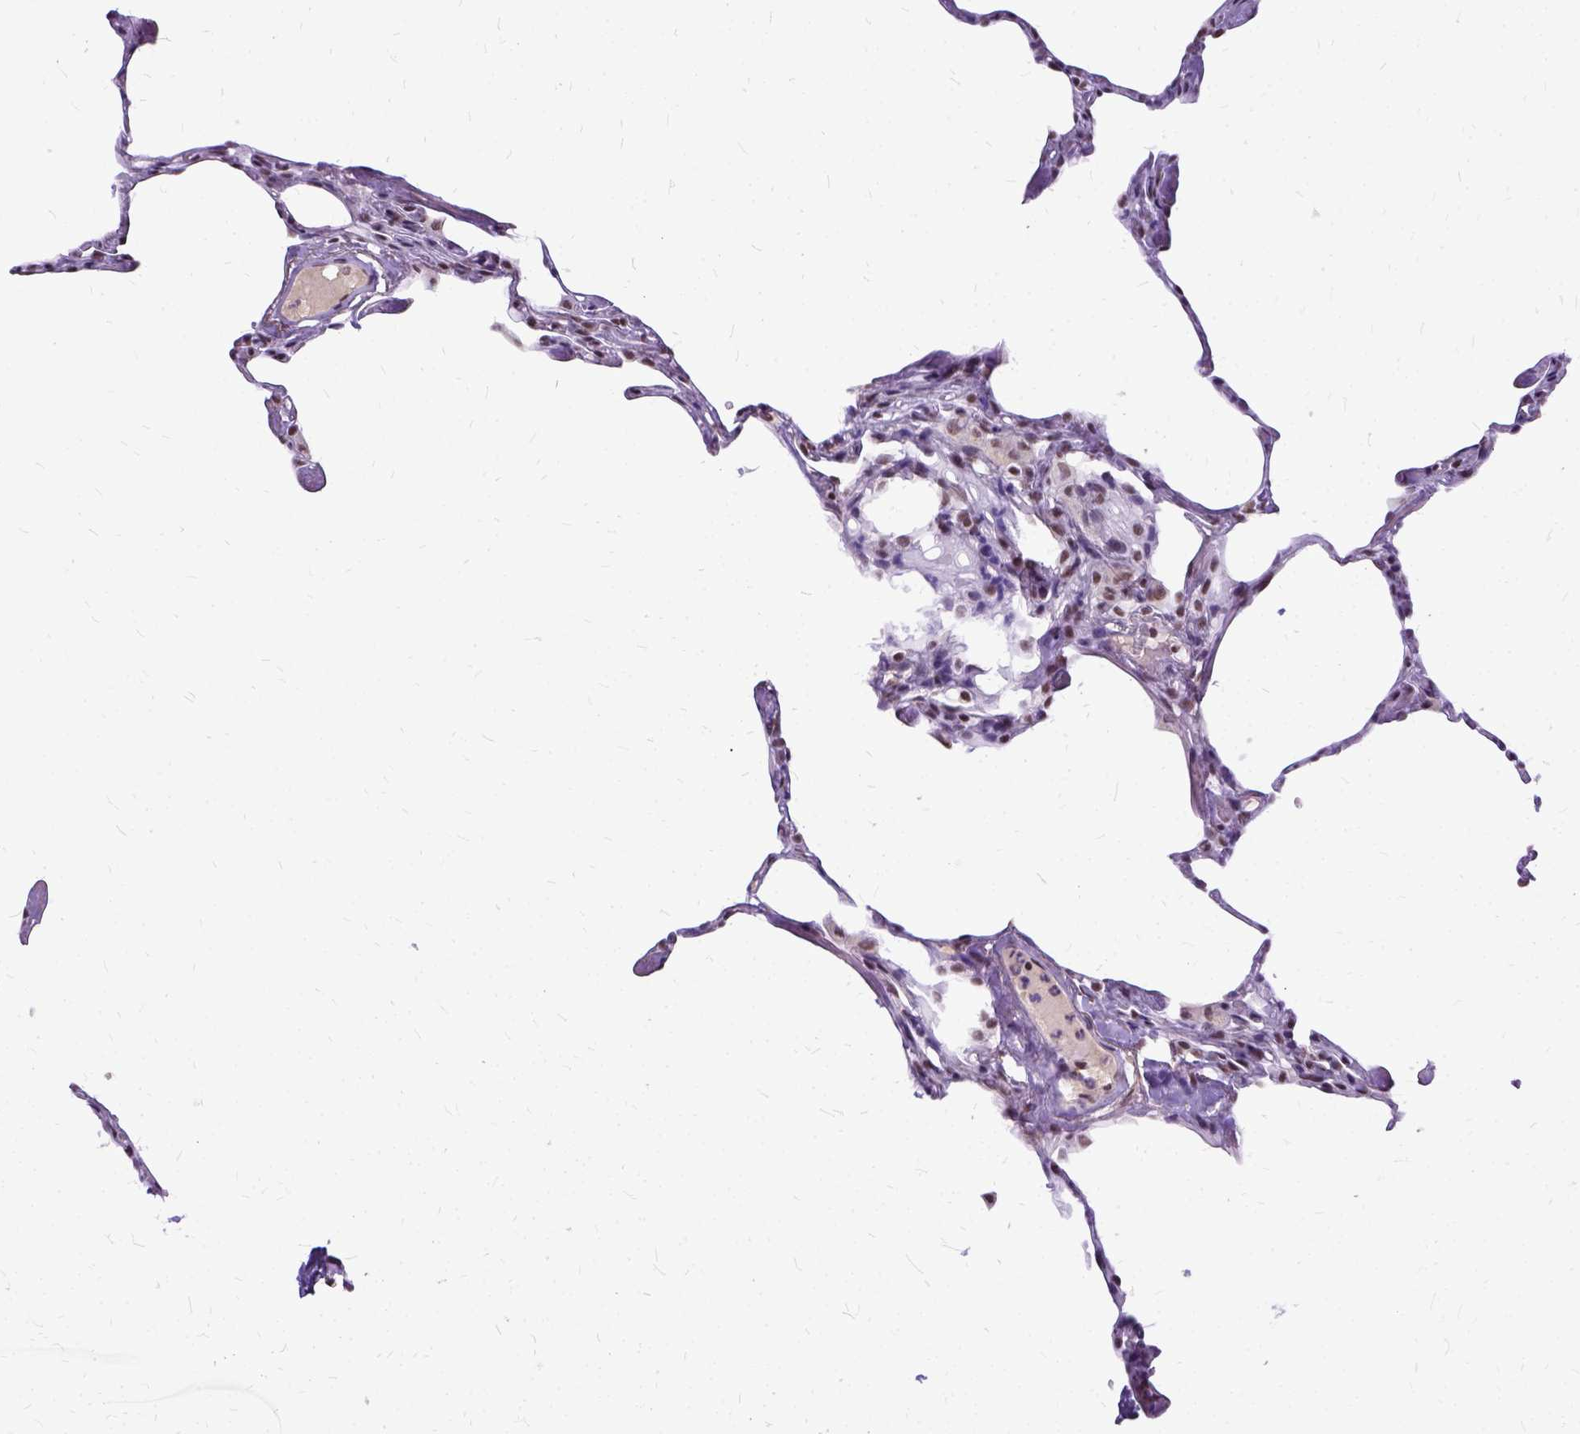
{"staining": {"intensity": "moderate", "quantity": ">75%", "location": "nuclear"}, "tissue": "lung", "cell_type": "Alveolar cells", "image_type": "normal", "snomed": [{"axis": "morphology", "description": "Normal tissue, NOS"}, {"axis": "topography", "description": "Lung"}], "caption": "About >75% of alveolar cells in unremarkable lung exhibit moderate nuclear protein positivity as visualized by brown immunohistochemical staining.", "gene": "SETD1A", "patient": {"sex": "male", "age": 65}}